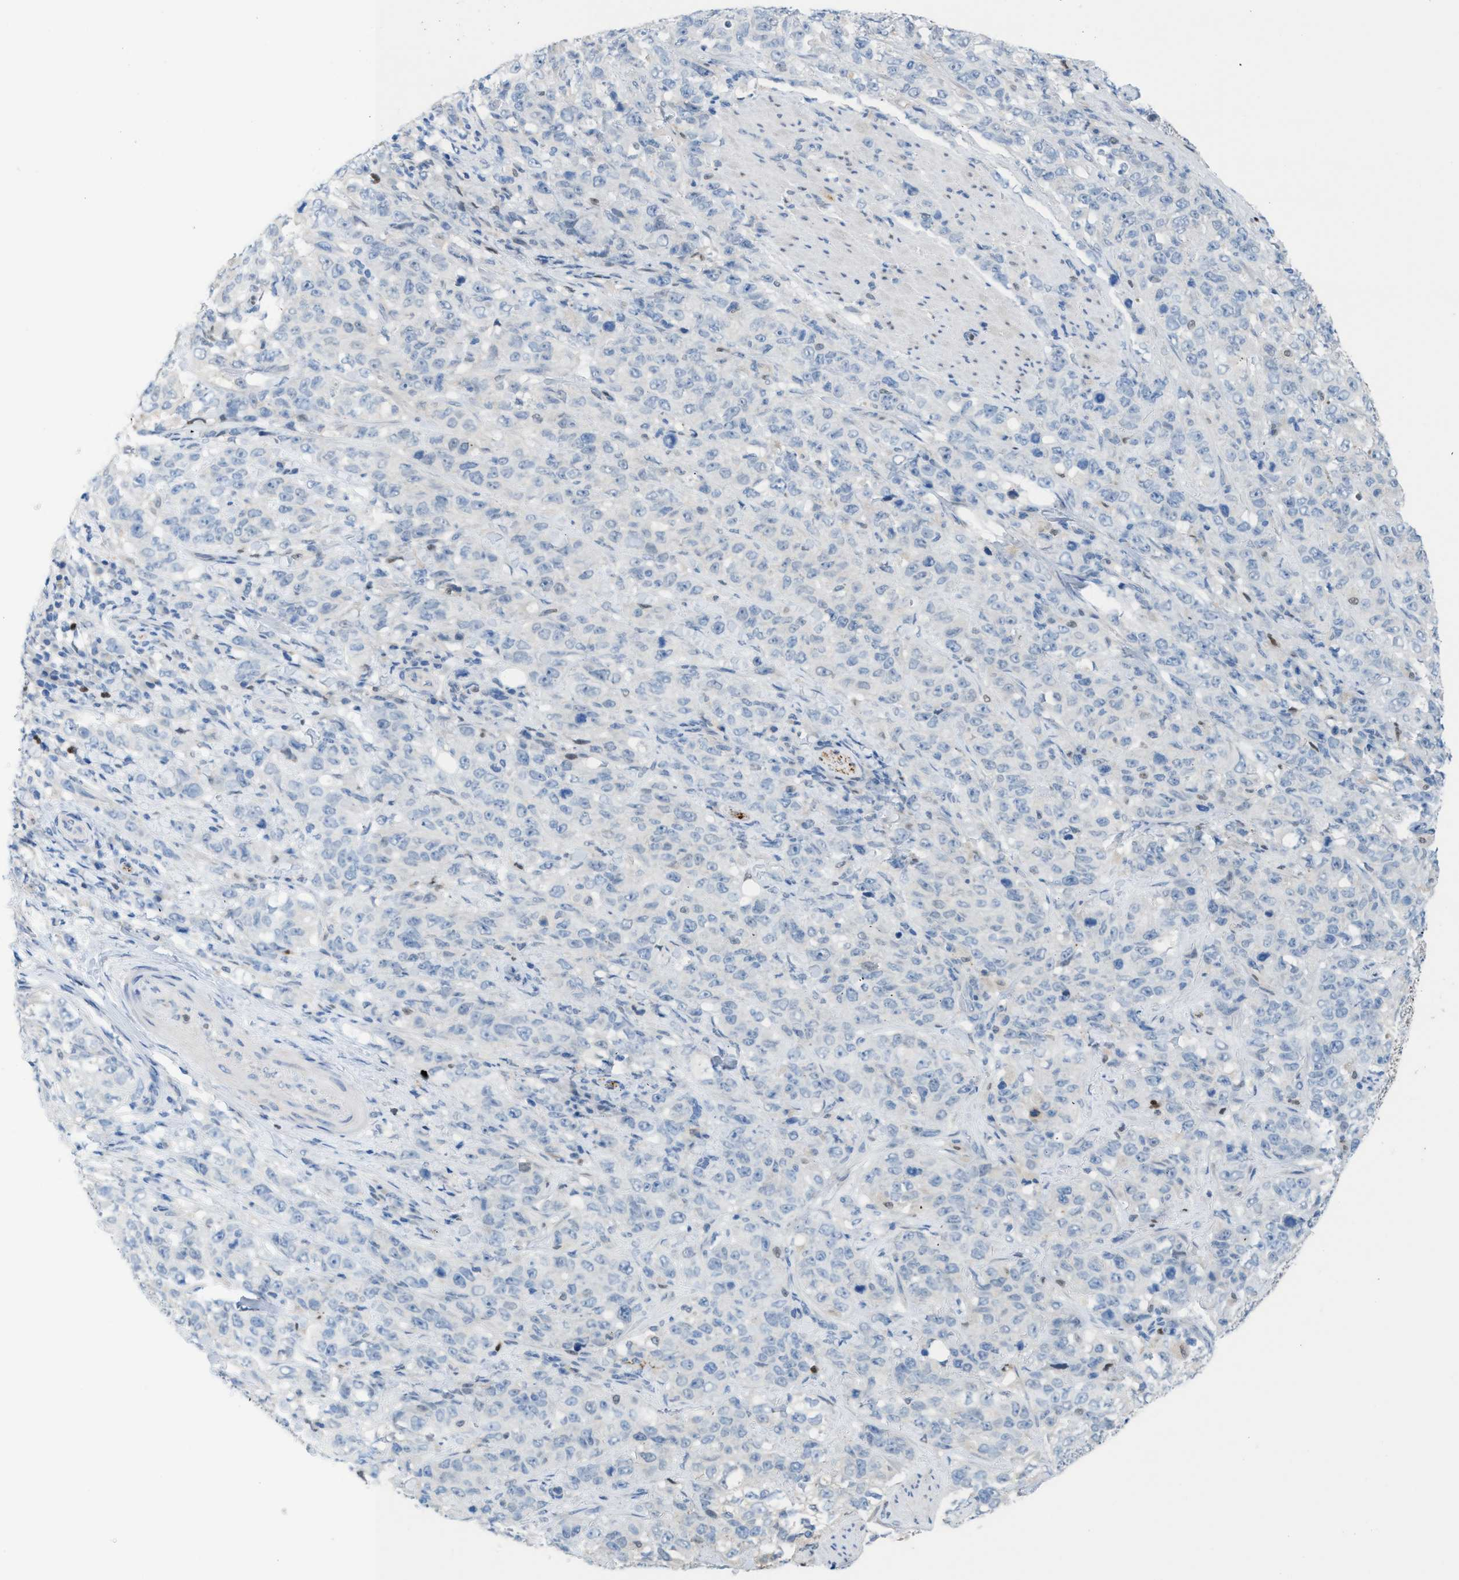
{"staining": {"intensity": "negative", "quantity": "none", "location": "none"}, "tissue": "stomach cancer", "cell_type": "Tumor cells", "image_type": "cancer", "snomed": [{"axis": "morphology", "description": "Adenocarcinoma, NOS"}, {"axis": "topography", "description": "Stomach"}], "caption": "High magnification brightfield microscopy of stomach cancer (adenocarcinoma) stained with DAB (3,3'-diaminobenzidine) (brown) and counterstained with hematoxylin (blue): tumor cells show no significant positivity.", "gene": "PPM1D", "patient": {"sex": "male", "age": 48}}